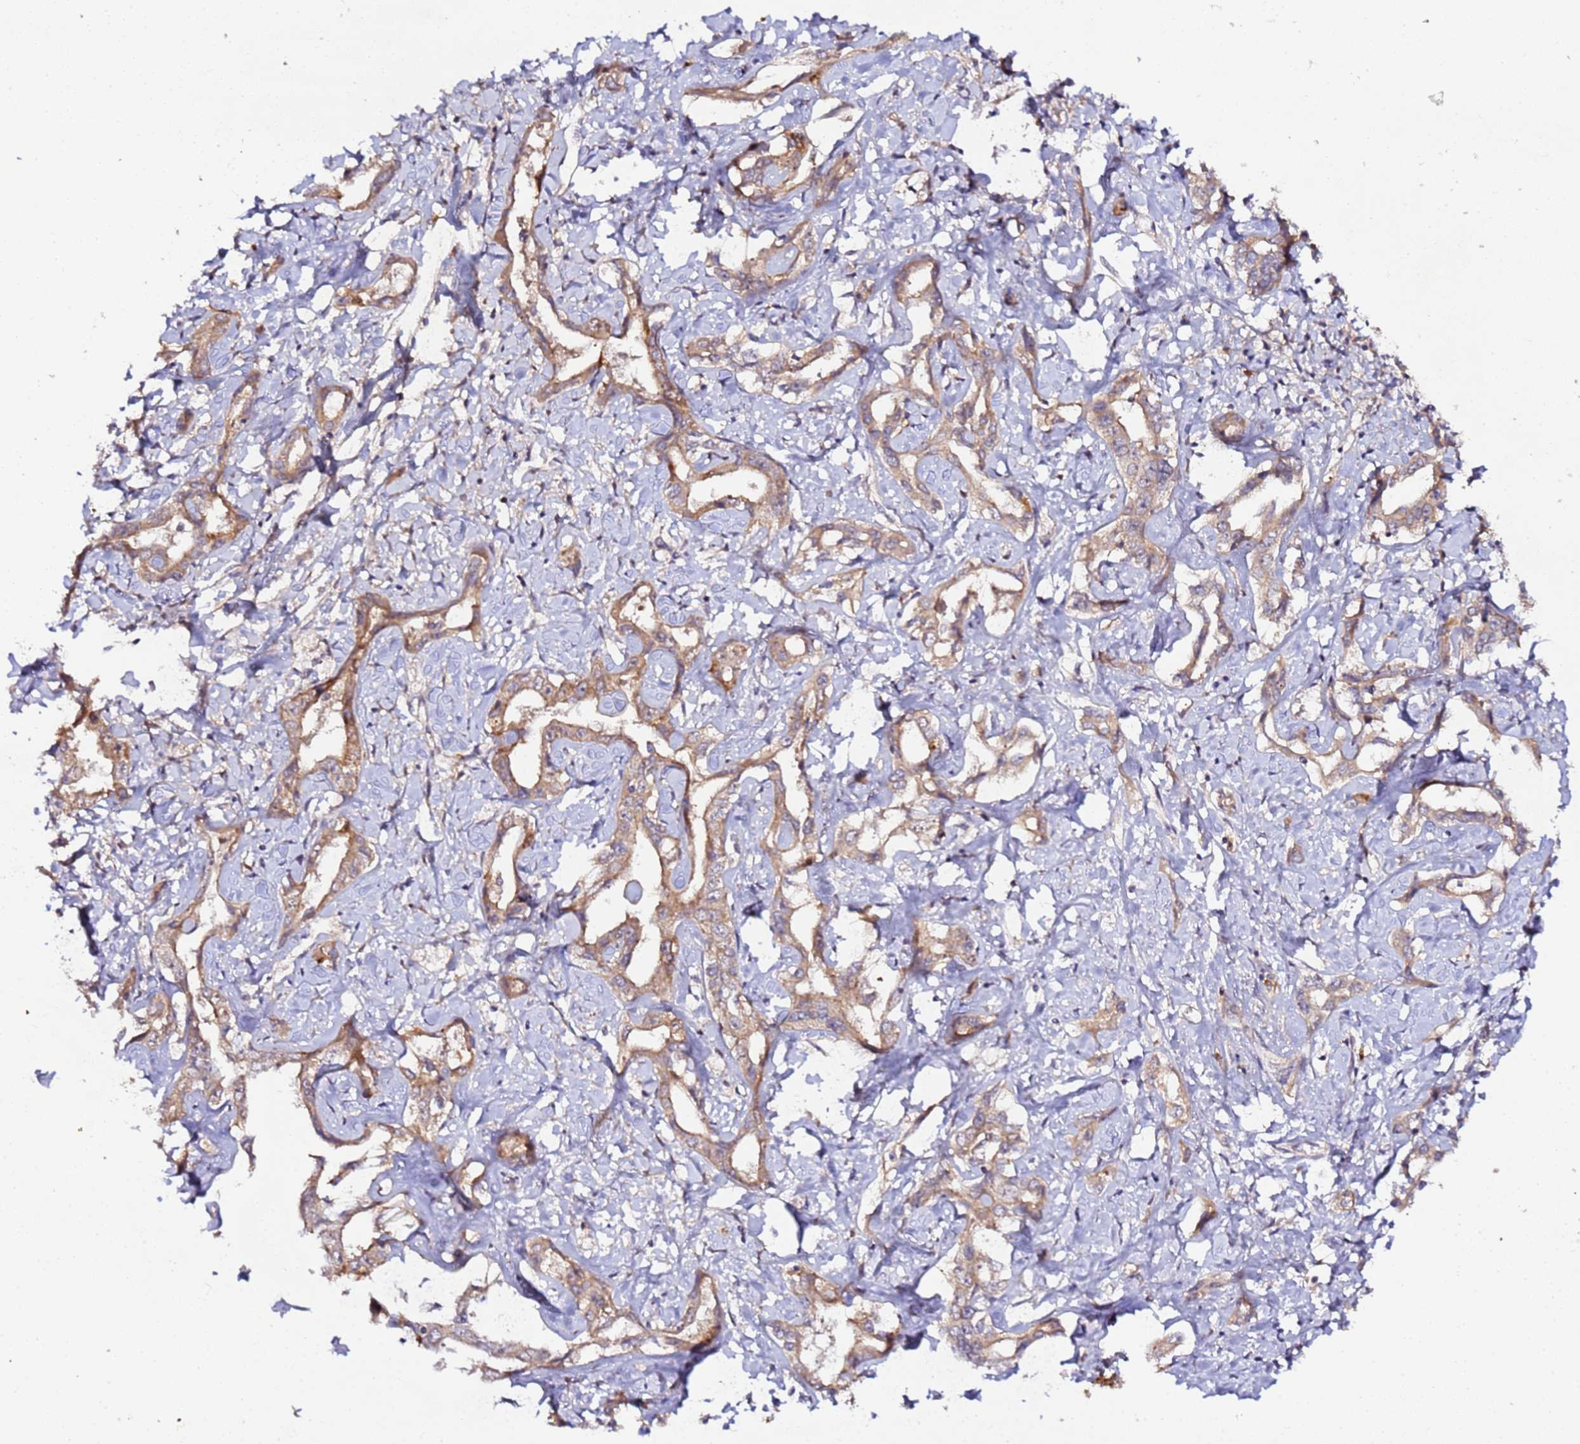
{"staining": {"intensity": "moderate", "quantity": ">75%", "location": "cytoplasmic/membranous"}, "tissue": "liver cancer", "cell_type": "Tumor cells", "image_type": "cancer", "snomed": [{"axis": "morphology", "description": "Cholangiocarcinoma"}, {"axis": "topography", "description": "Liver"}], "caption": "Liver cancer (cholangiocarcinoma) stained with DAB IHC reveals medium levels of moderate cytoplasmic/membranous positivity in about >75% of tumor cells. (IHC, brightfield microscopy, high magnification).", "gene": "TRIM26", "patient": {"sex": "male", "age": 59}}